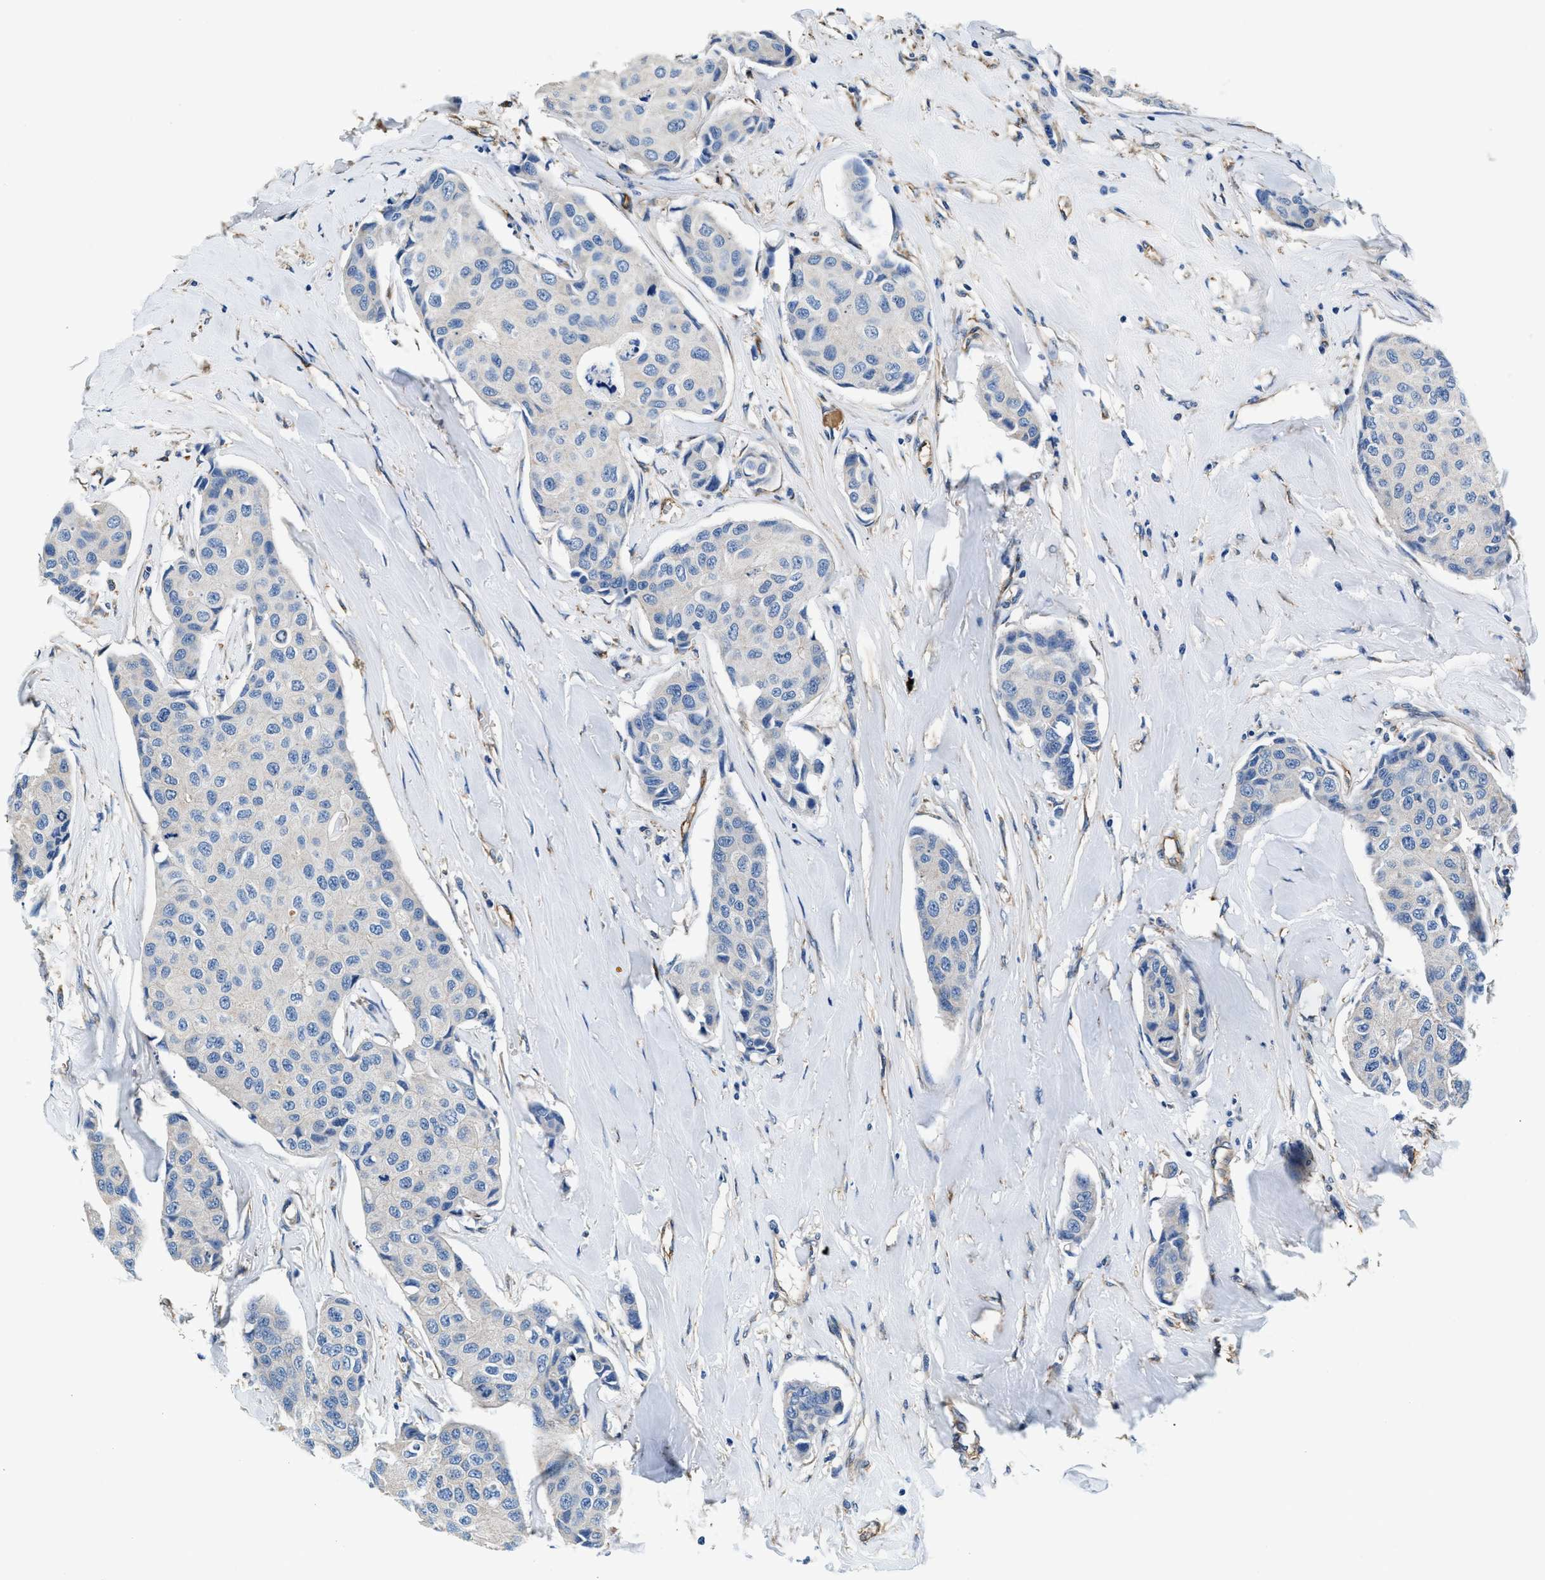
{"staining": {"intensity": "negative", "quantity": "none", "location": "none"}, "tissue": "breast cancer", "cell_type": "Tumor cells", "image_type": "cancer", "snomed": [{"axis": "morphology", "description": "Duct carcinoma"}, {"axis": "topography", "description": "Breast"}], "caption": "Immunohistochemistry (IHC) histopathology image of human intraductal carcinoma (breast) stained for a protein (brown), which demonstrates no positivity in tumor cells. The staining was performed using DAB (3,3'-diaminobenzidine) to visualize the protein expression in brown, while the nuclei were stained in blue with hematoxylin (Magnification: 20x).", "gene": "PRTFDC1", "patient": {"sex": "female", "age": 80}}